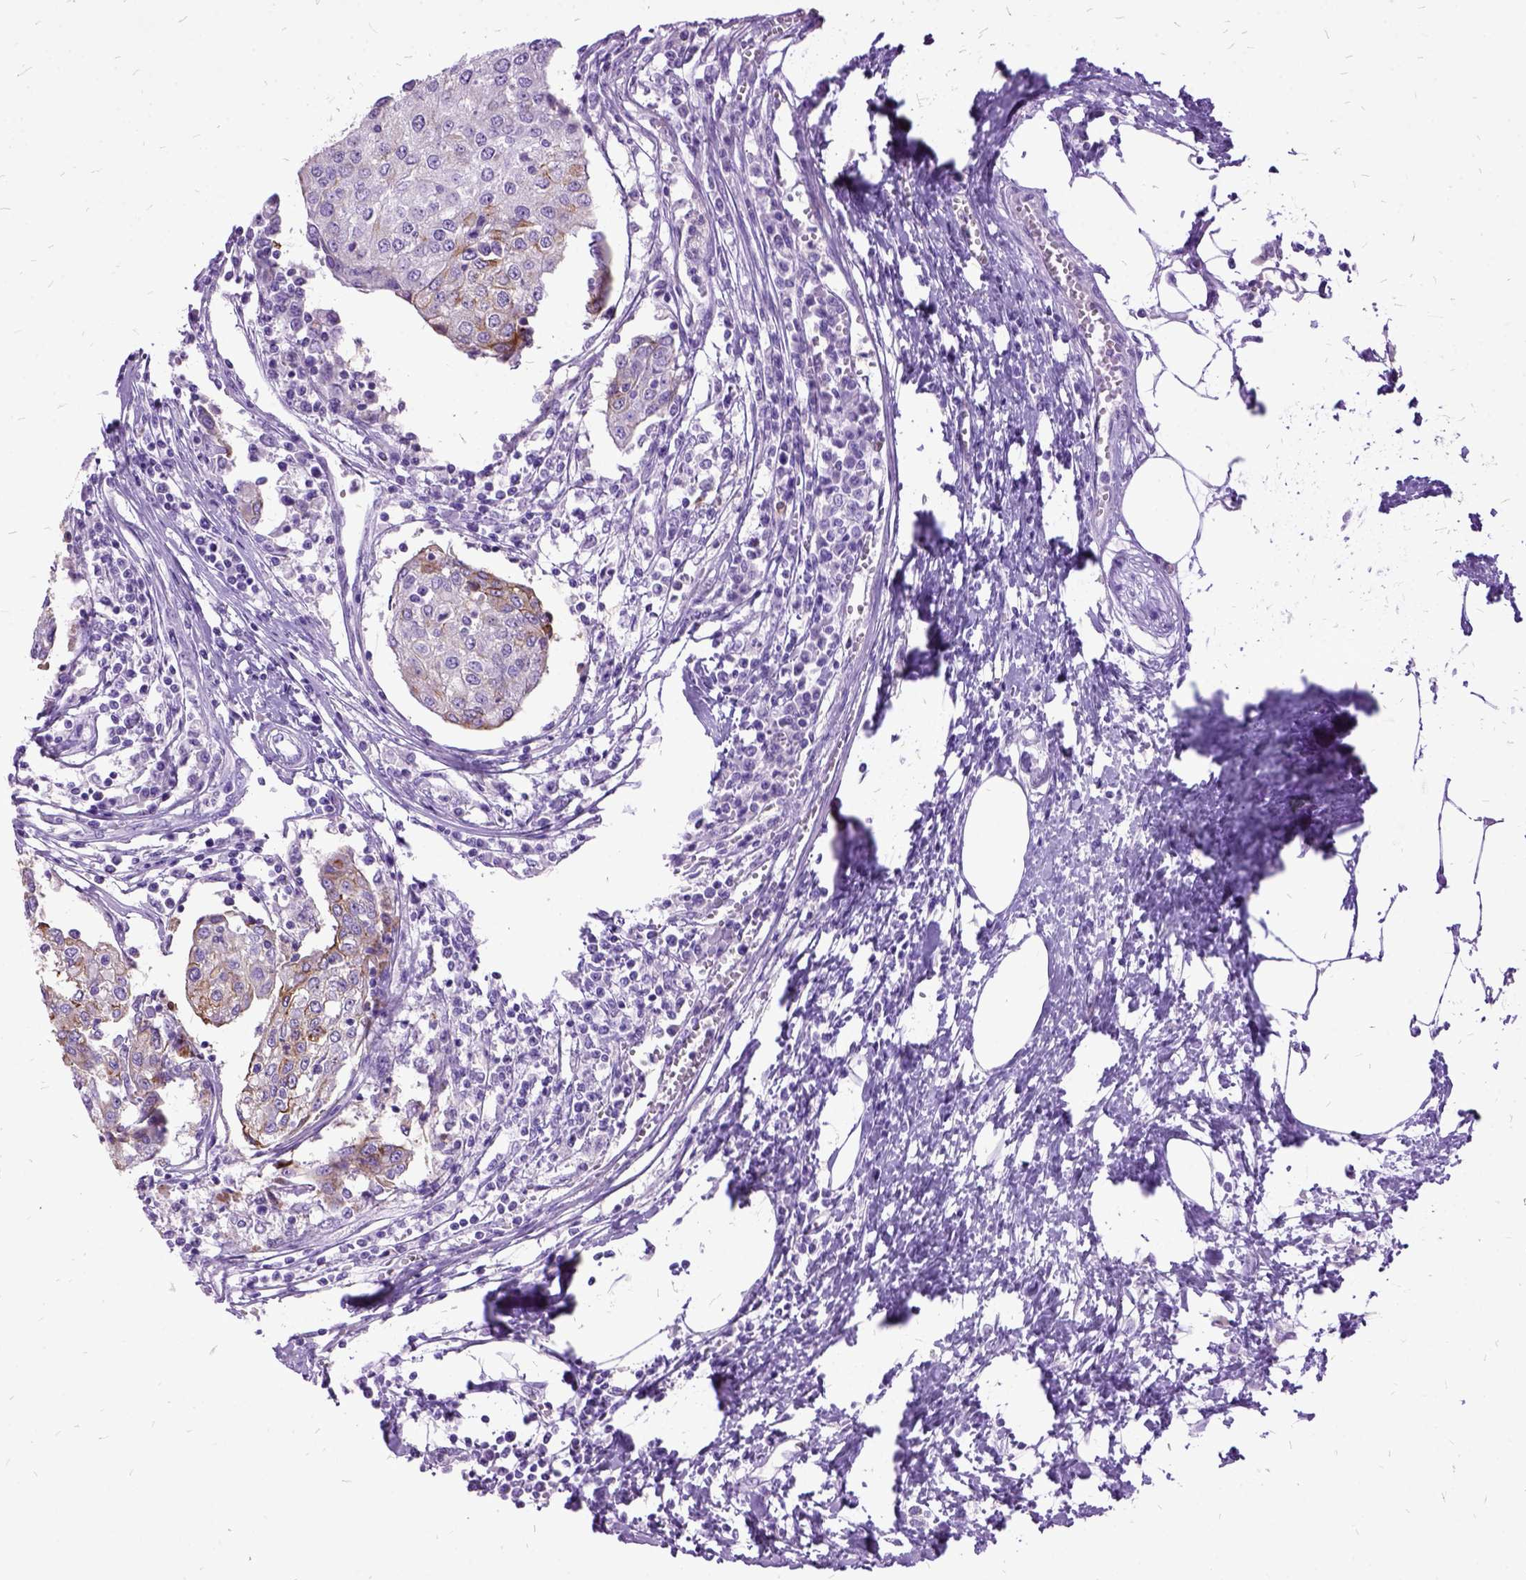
{"staining": {"intensity": "moderate", "quantity": "<25%", "location": "cytoplasmic/membranous"}, "tissue": "urothelial cancer", "cell_type": "Tumor cells", "image_type": "cancer", "snomed": [{"axis": "morphology", "description": "Urothelial carcinoma, High grade"}, {"axis": "topography", "description": "Urinary bladder"}], "caption": "Approximately <25% of tumor cells in human urothelial cancer display moderate cytoplasmic/membranous protein staining as visualized by brown immunohistochemical staining.", "gene": "MME", "patient": {"sex": "female", "age": 85}}